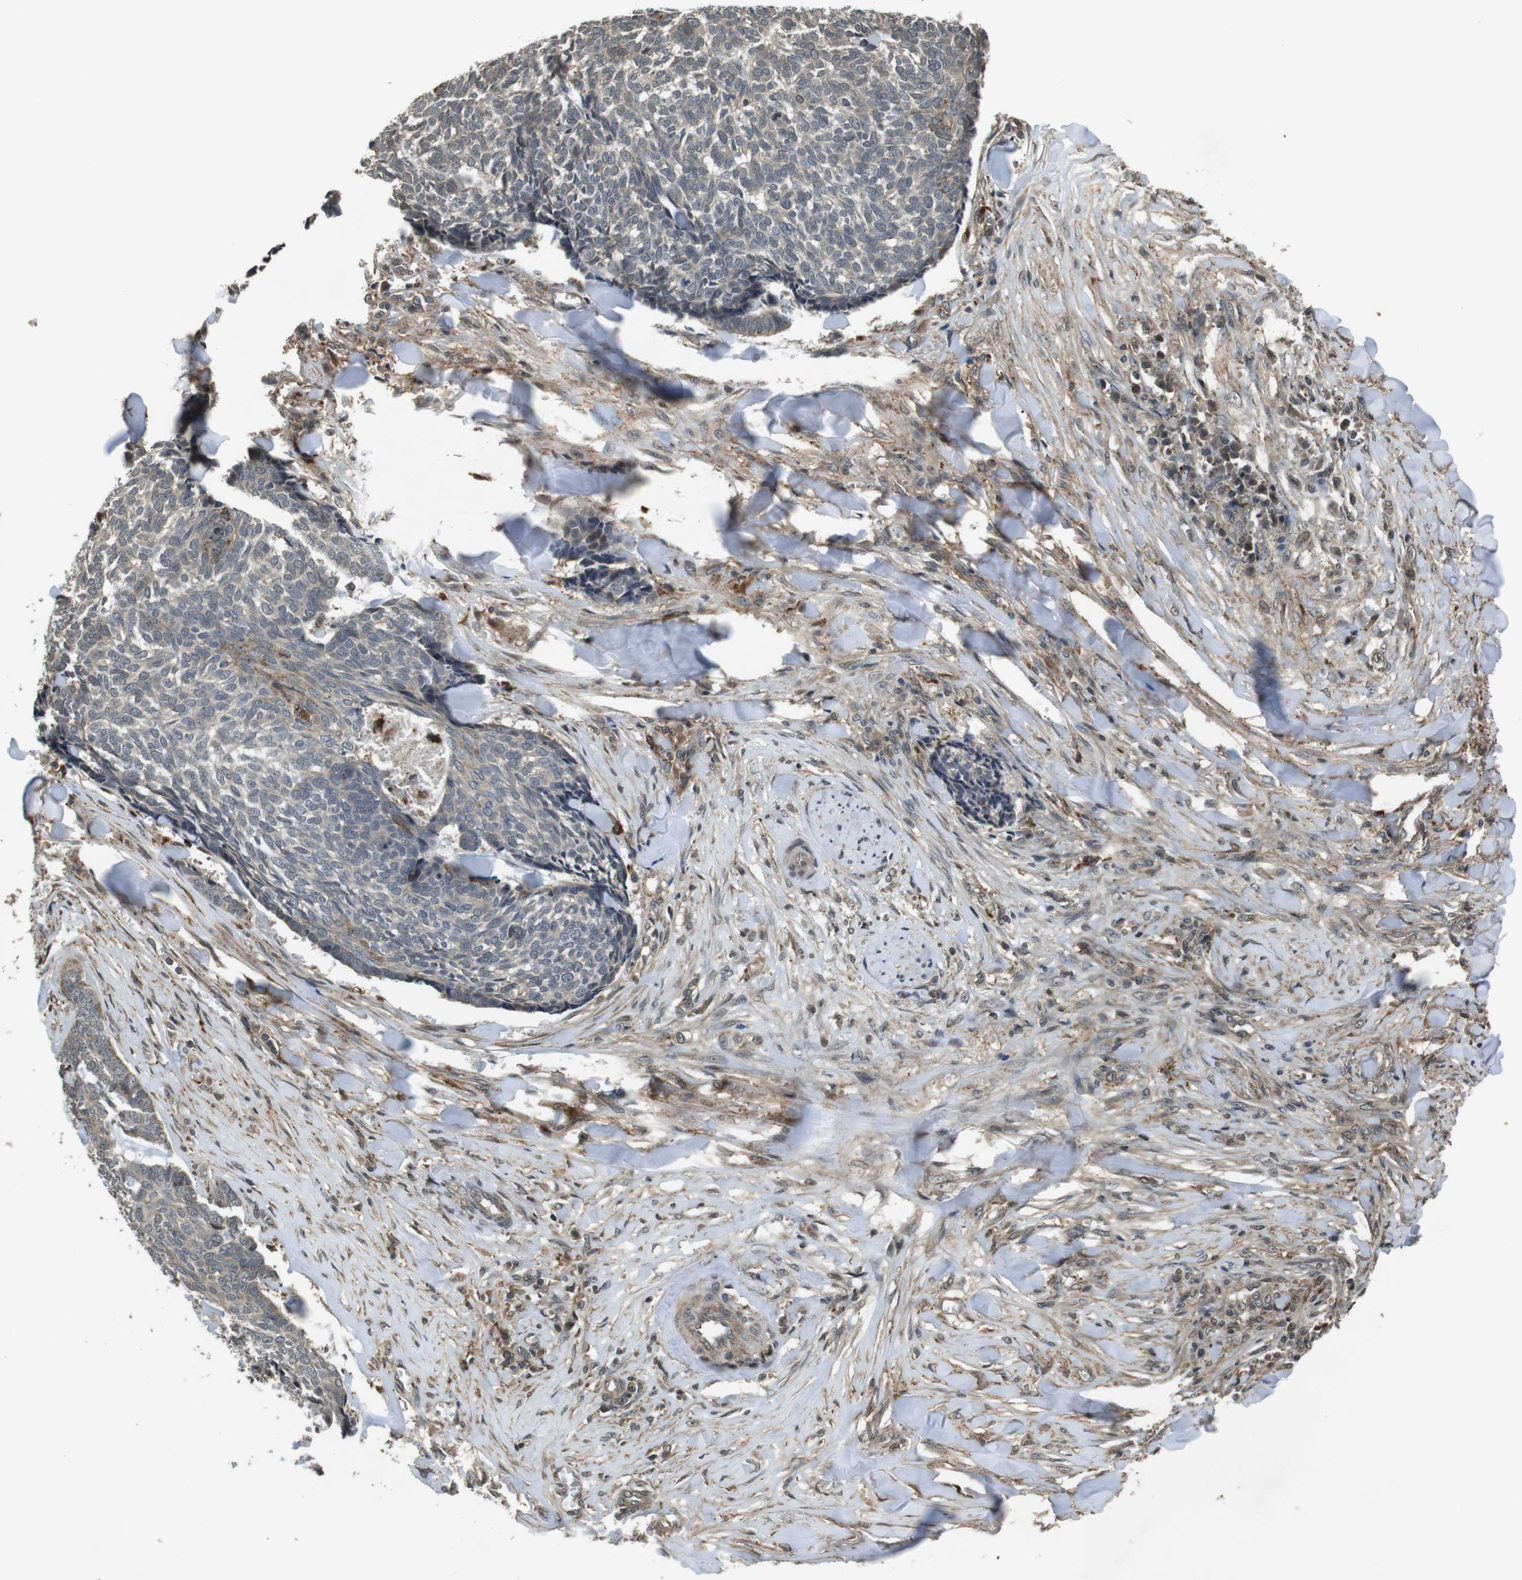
{"staining": {"intensity": "weak", "quantity": "25%-75%", "location": "cytoplasmic/membranous"}, "tissue": "skin cancer", "cell_type": "Tumor cells", "image_type": "cancer", "snomed": [{"axis": "morphology", "description": "Basal cell carcinoma"}, {"axis": "topography", "description": "Skin"}], "caption": "A photomicrograph of human basal cell carcinoma (skin) stained for a protein reveals weak cytoplasmic/membranous brown staining in tumor cells.", "gene": "FZD10", "patient": {"sex": "male", "age": 84}}